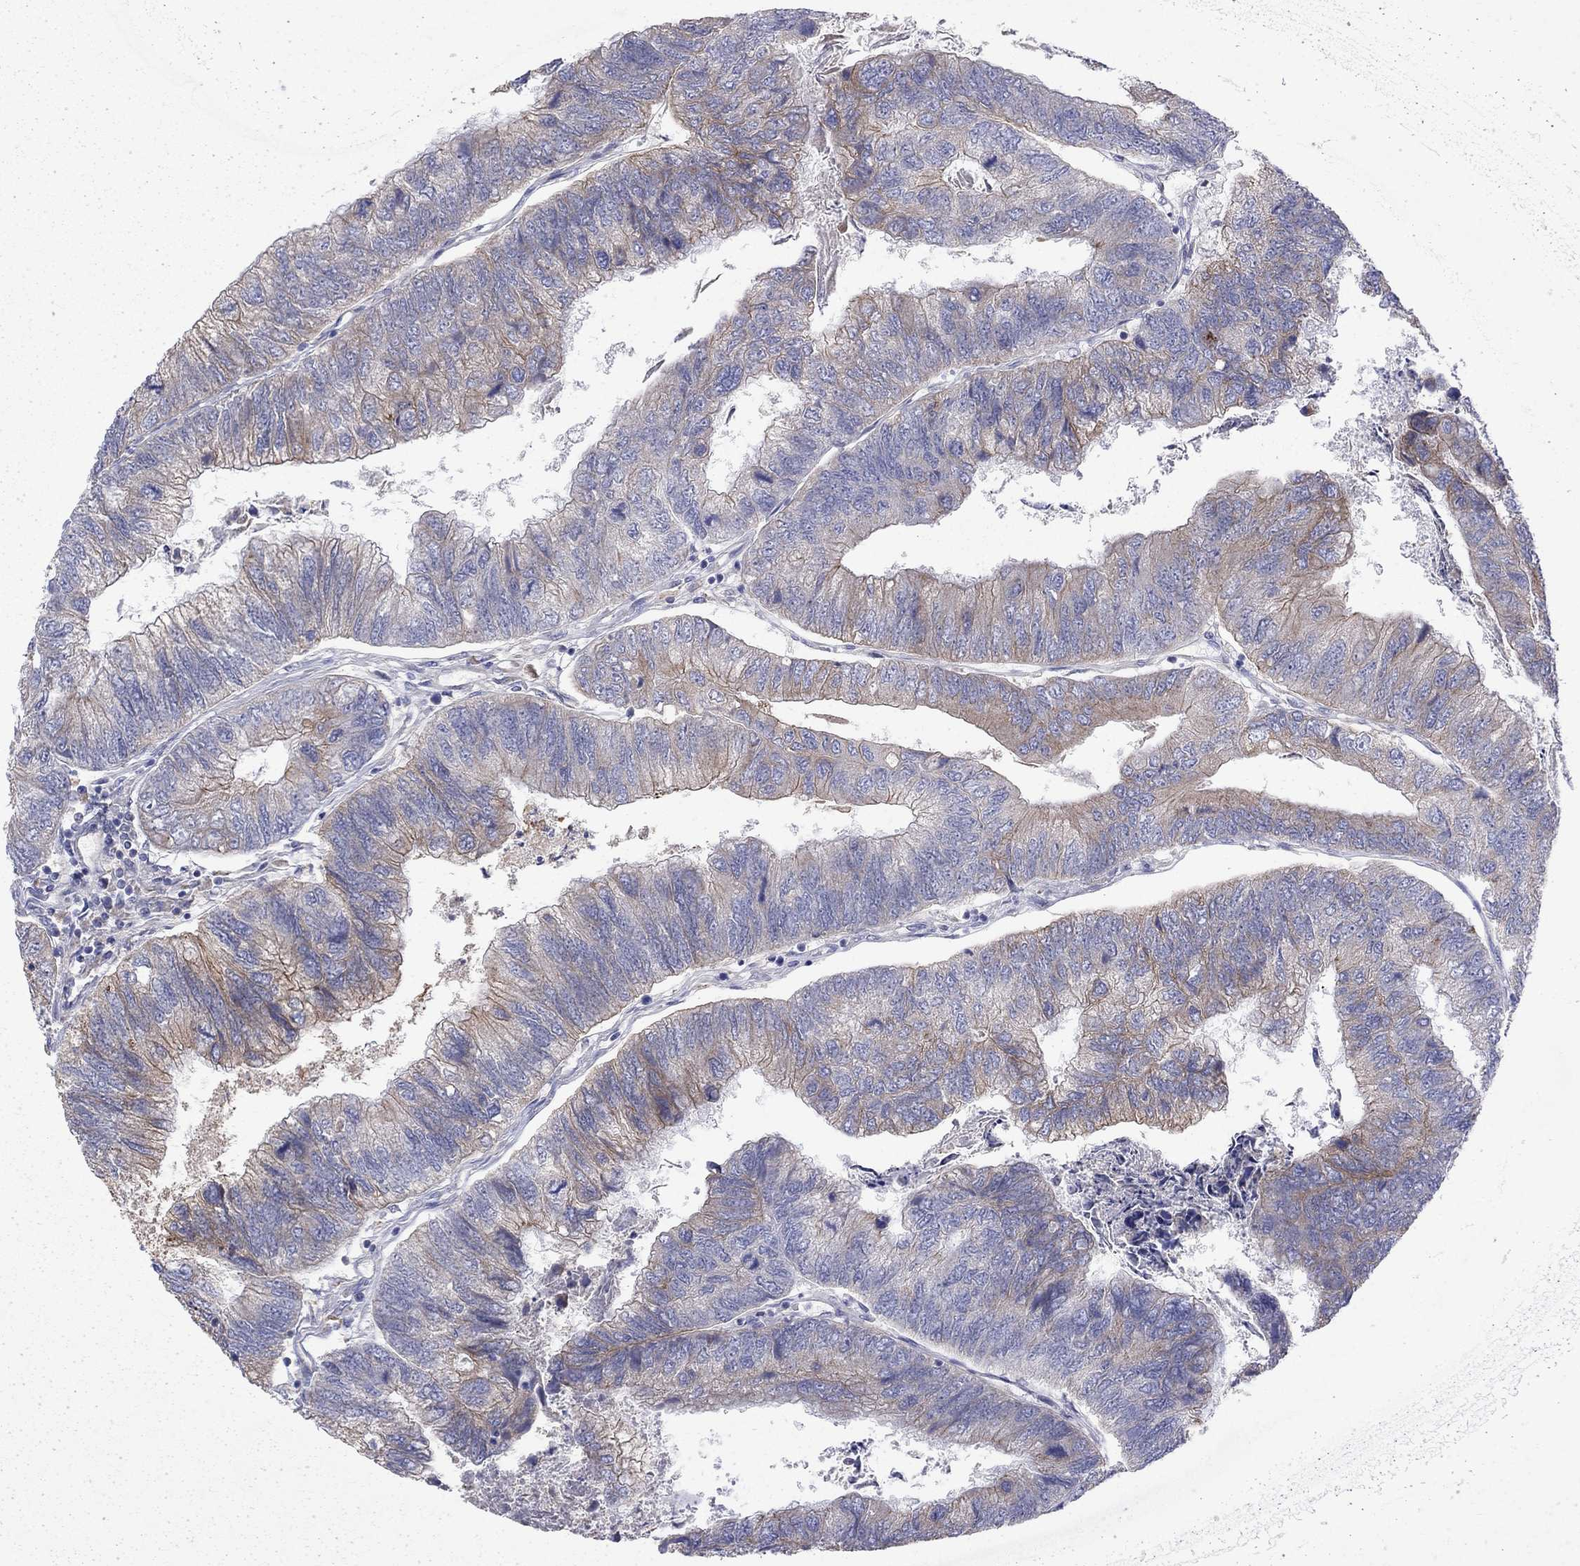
{"staining": {"intensity": "moderate", "quantity": "<25%", "location": "cytoplasmic/membranous"}, "tissue": "colorectal cancer", "cell_type": "Tumor cells", "image_type": "cancer", "snomed": [{"axis": "morphology", "description": "Adenocarcinoma, NOS"}, {"axis": "topography", "description": "Colon"}], "caption": "The immunohistochemical stain highlights moderate cytoplasmic/membranous positivity in tumor cells of colorectal cancer tissue.", "gene": "DTNA", "patient": {"sex": "female", "age": 67}}